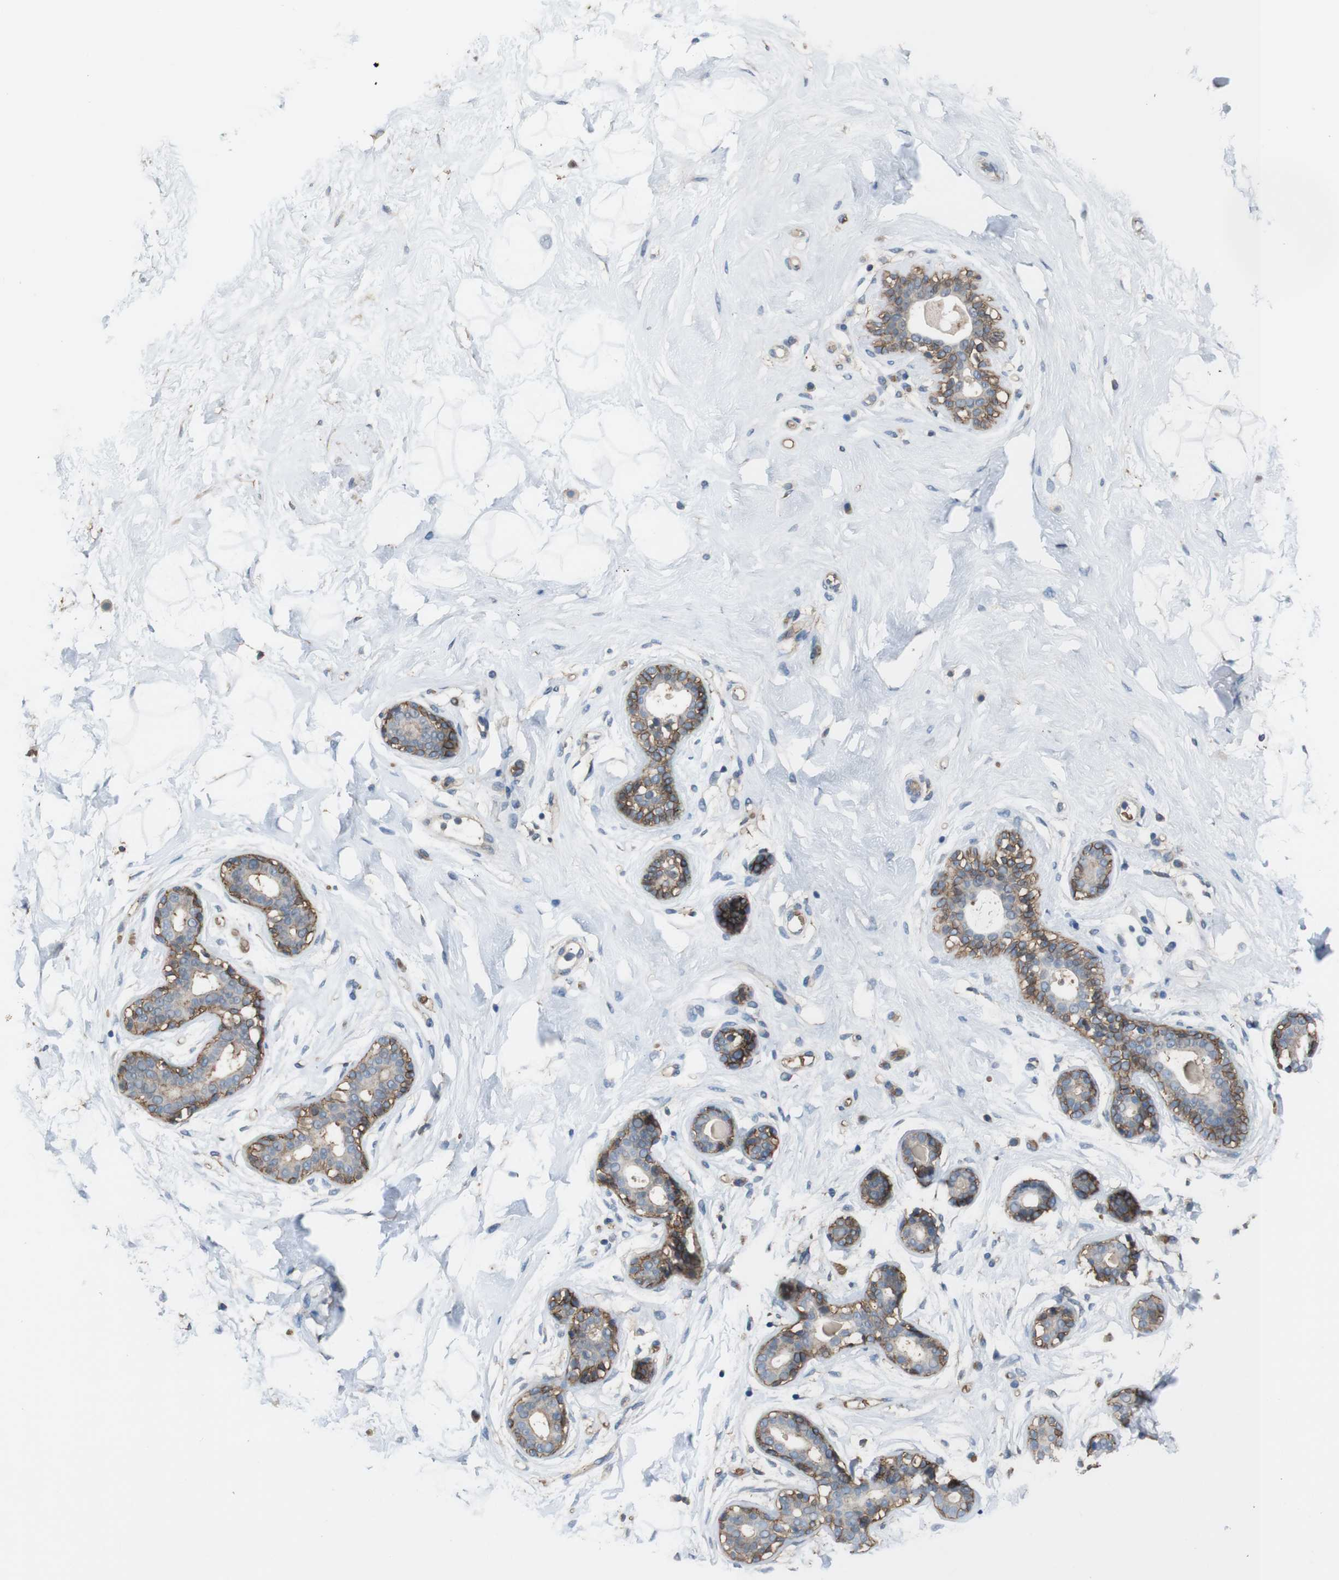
{"staining": {"intensity": "negative", "quantity": "none", "location": "none"}, "tissue": "breast", "cell_type": "Adipocytes", "image_type": "normal", "snomed": [{"axis": "morphology", "description": "Normal tissue, NOS"}, {"axis": "topography", "description": "Breast"}], "caption": "A micrograph of human breast is negative for staining in adipocytes. (DAB immunohistochemistry (IHC), high magnification).", "gene": "ATP2B1", "patient": {"sex": "female", "age": 23}}